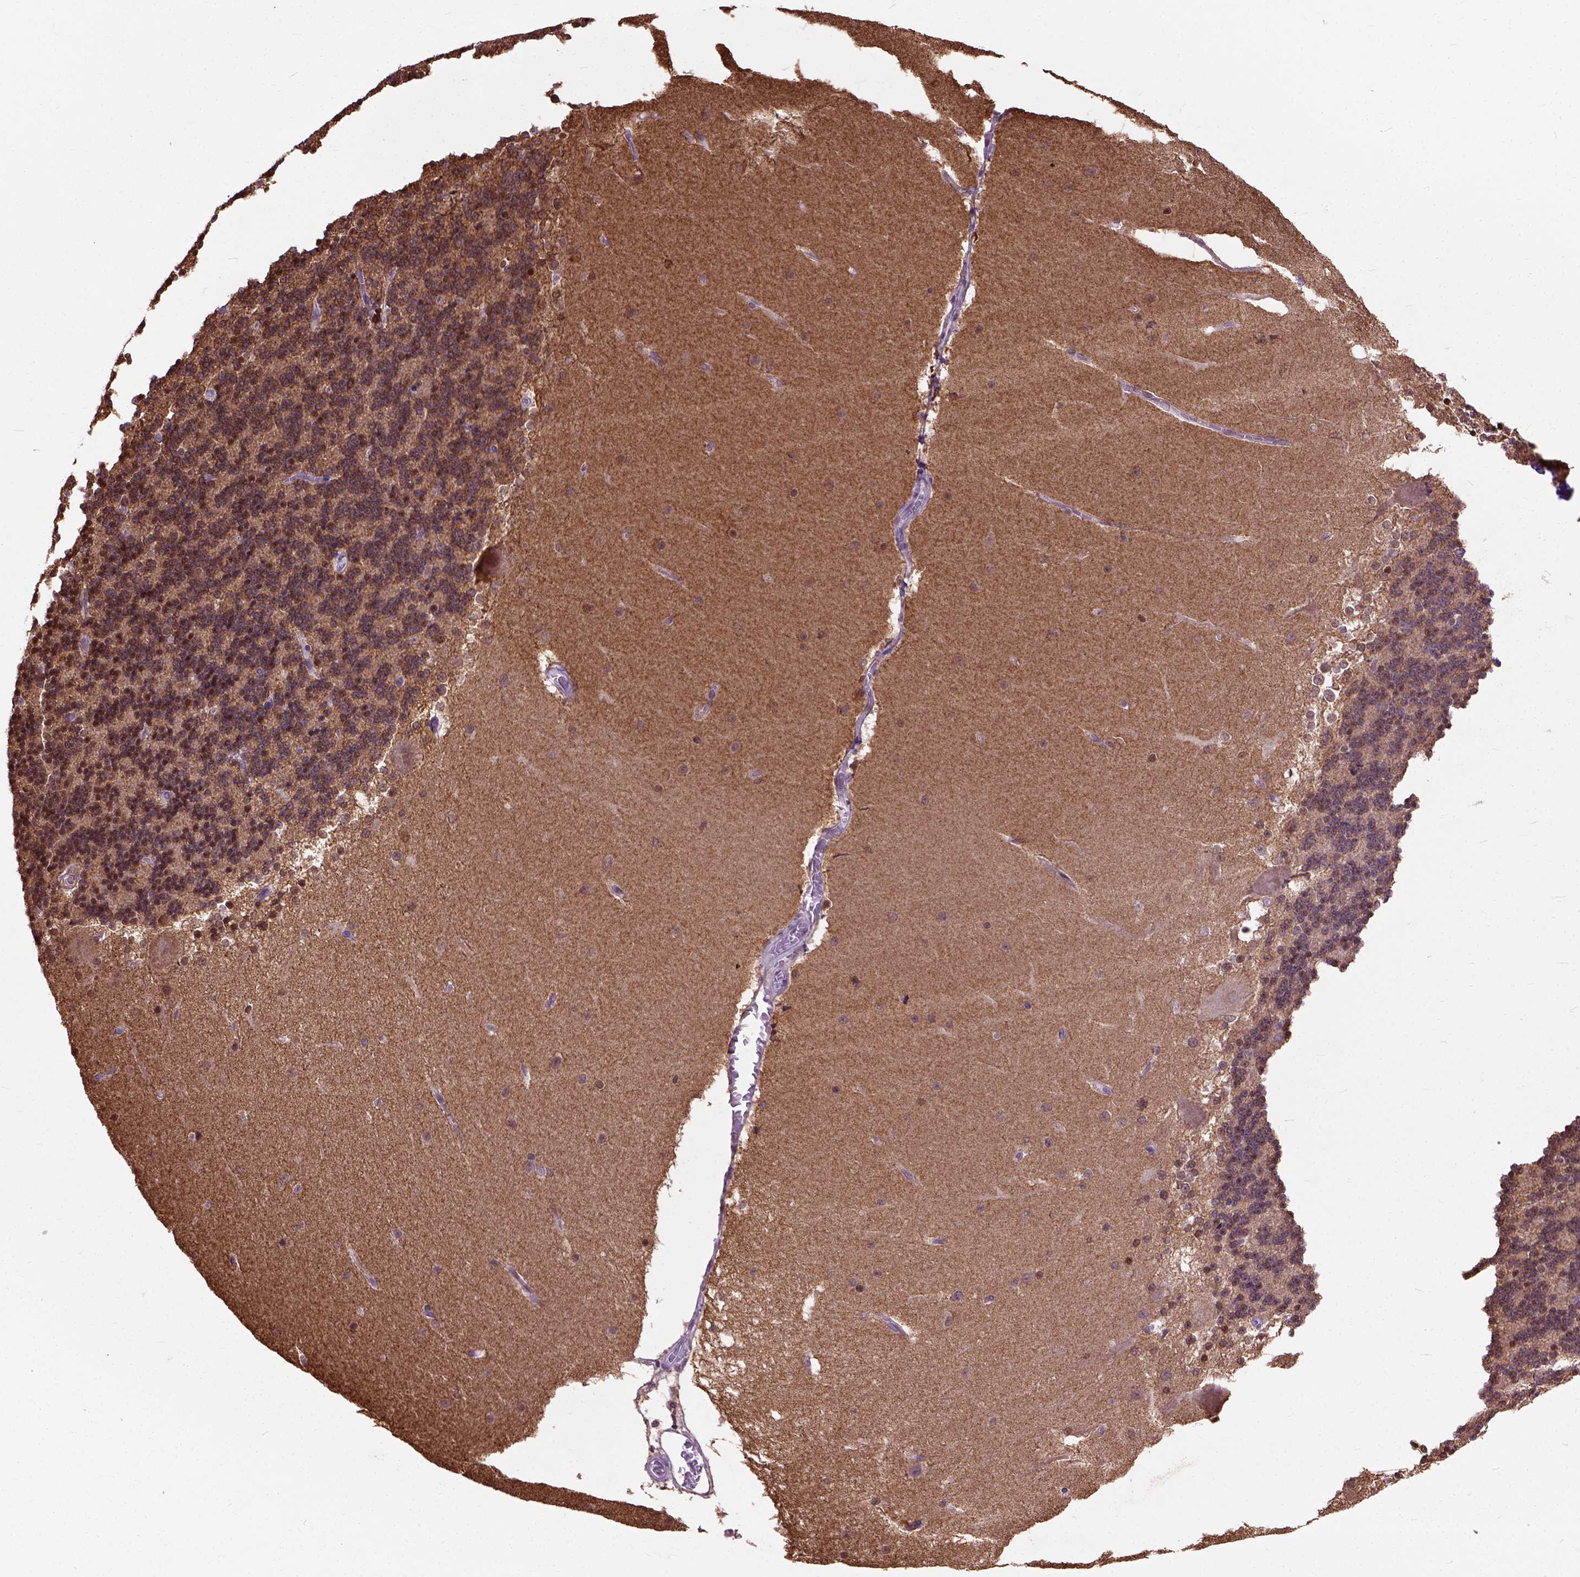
{"staining": {"intensity": "moderate", "quantity": ">75%", "location": "cytoplasmic/membranous,nuclear"}, "tissue": "cerebellum", "cell_type": "Cells in granular layer", "image_type": "normal", "snomed": [{"axis": "morphology", "description": "Normal tissue, NOS"}, {"axis": "topography", "description": "Cerebellum"}], "caption": "A high-resolution image shows immunohistochemistry (IHC) staining of benign cerebellum, which shows moderate cytoplasmic/membranous,nuclear expression in about >75% of cells in granular layer.", "gene": "MAPT", "patient": {"sex": "female", "age": 19}}